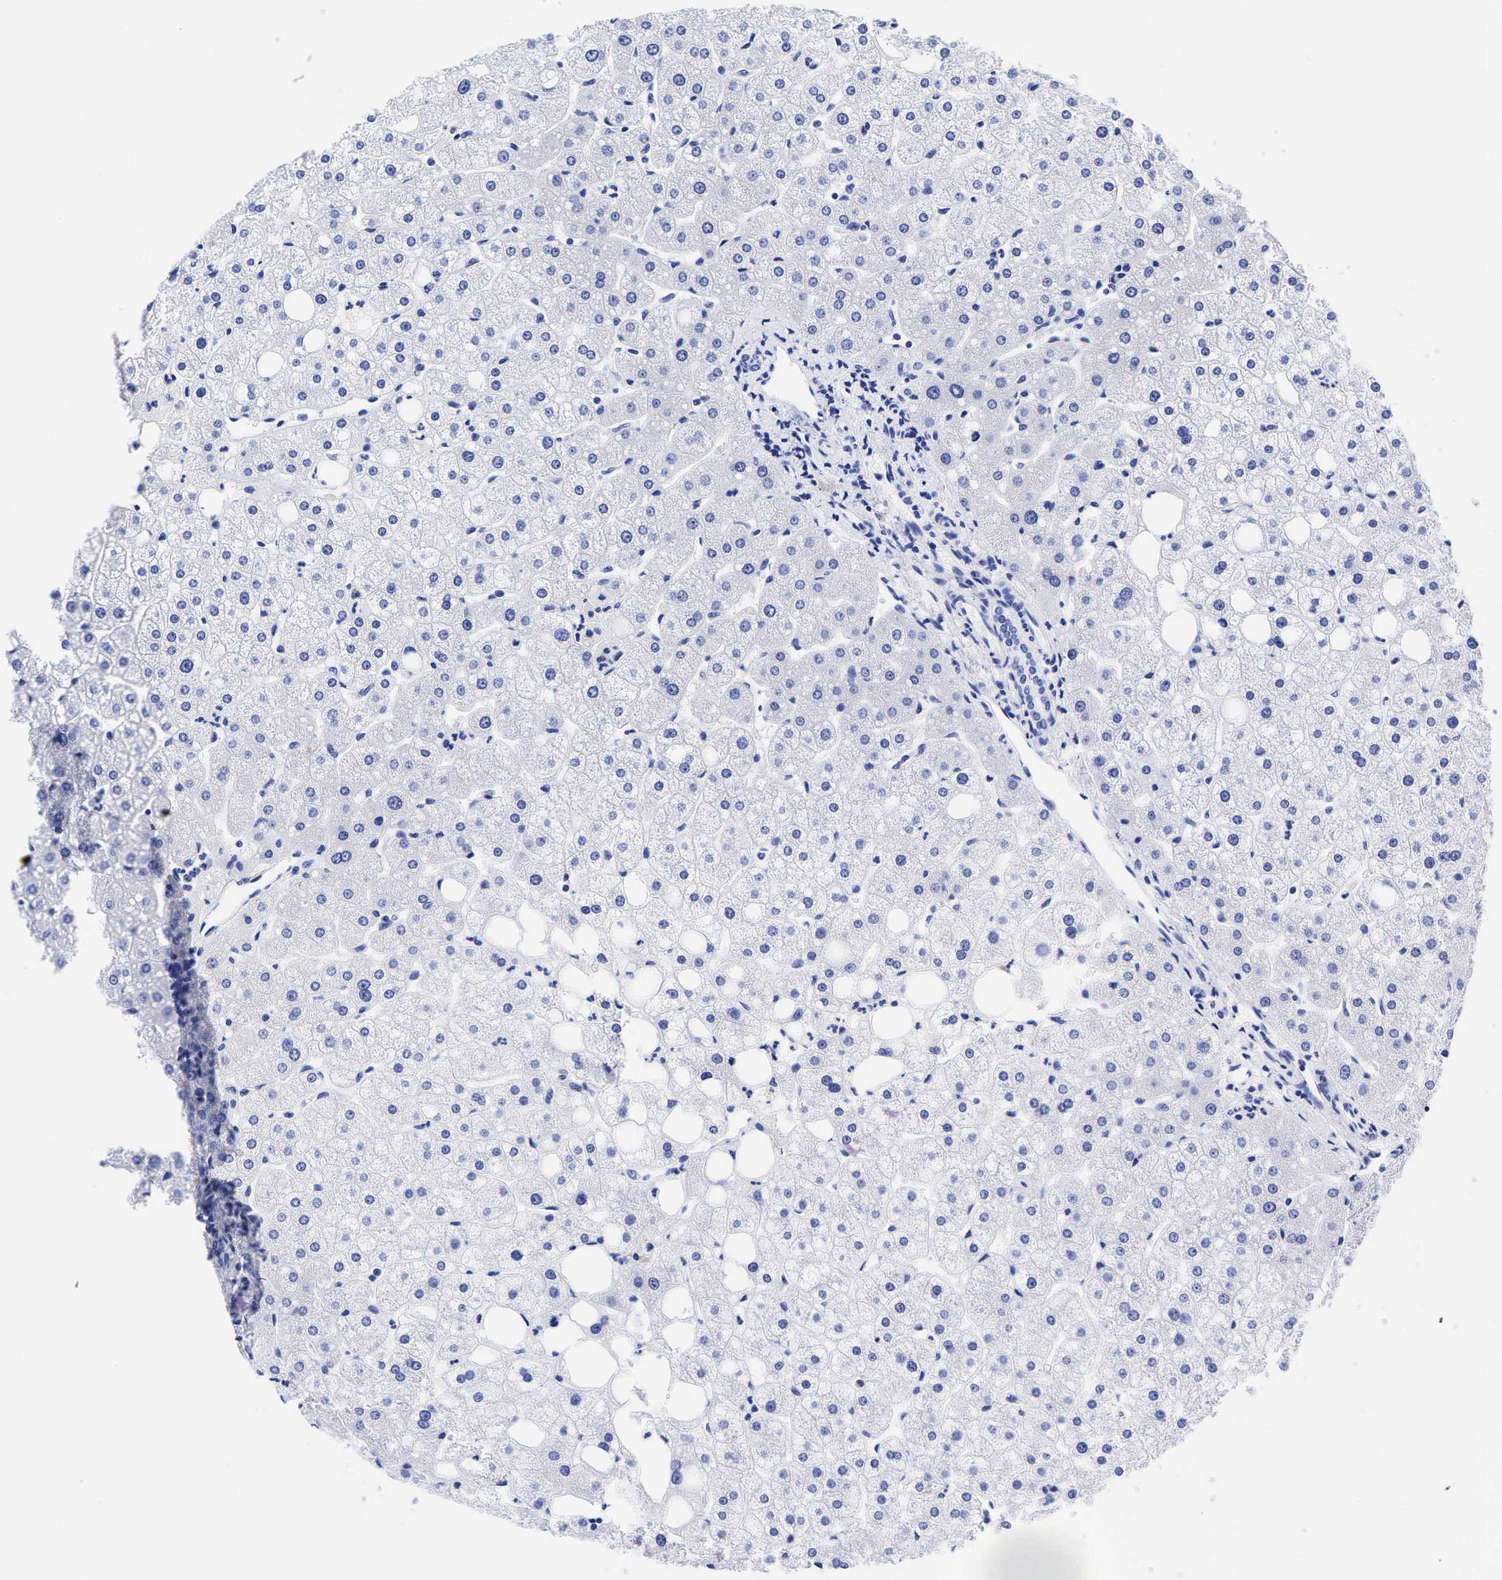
{"staining": {"intensity": "negative", "quantity": "none", "location": "none"}, "tissue": "liver", "cell_type": "Cholangiocytes", "image_type": "normal", "snomed": [{"axis": "morphology", "description": "Normal tissue, NOS"}, {"axis": "topography", "description": "Liver"}], "caption": "Immunohistochemistry (IHC) image of normal liver: liver stained with DAB exhibits no significant protein staining in cholangiocytes. (DAB (3,3'-diaminobenzidine) immunohistochemistry visualized using brightfield microscopy, high magnification).", "gene": "ESR1", "patient": {"sex": "male", "age": 35}}